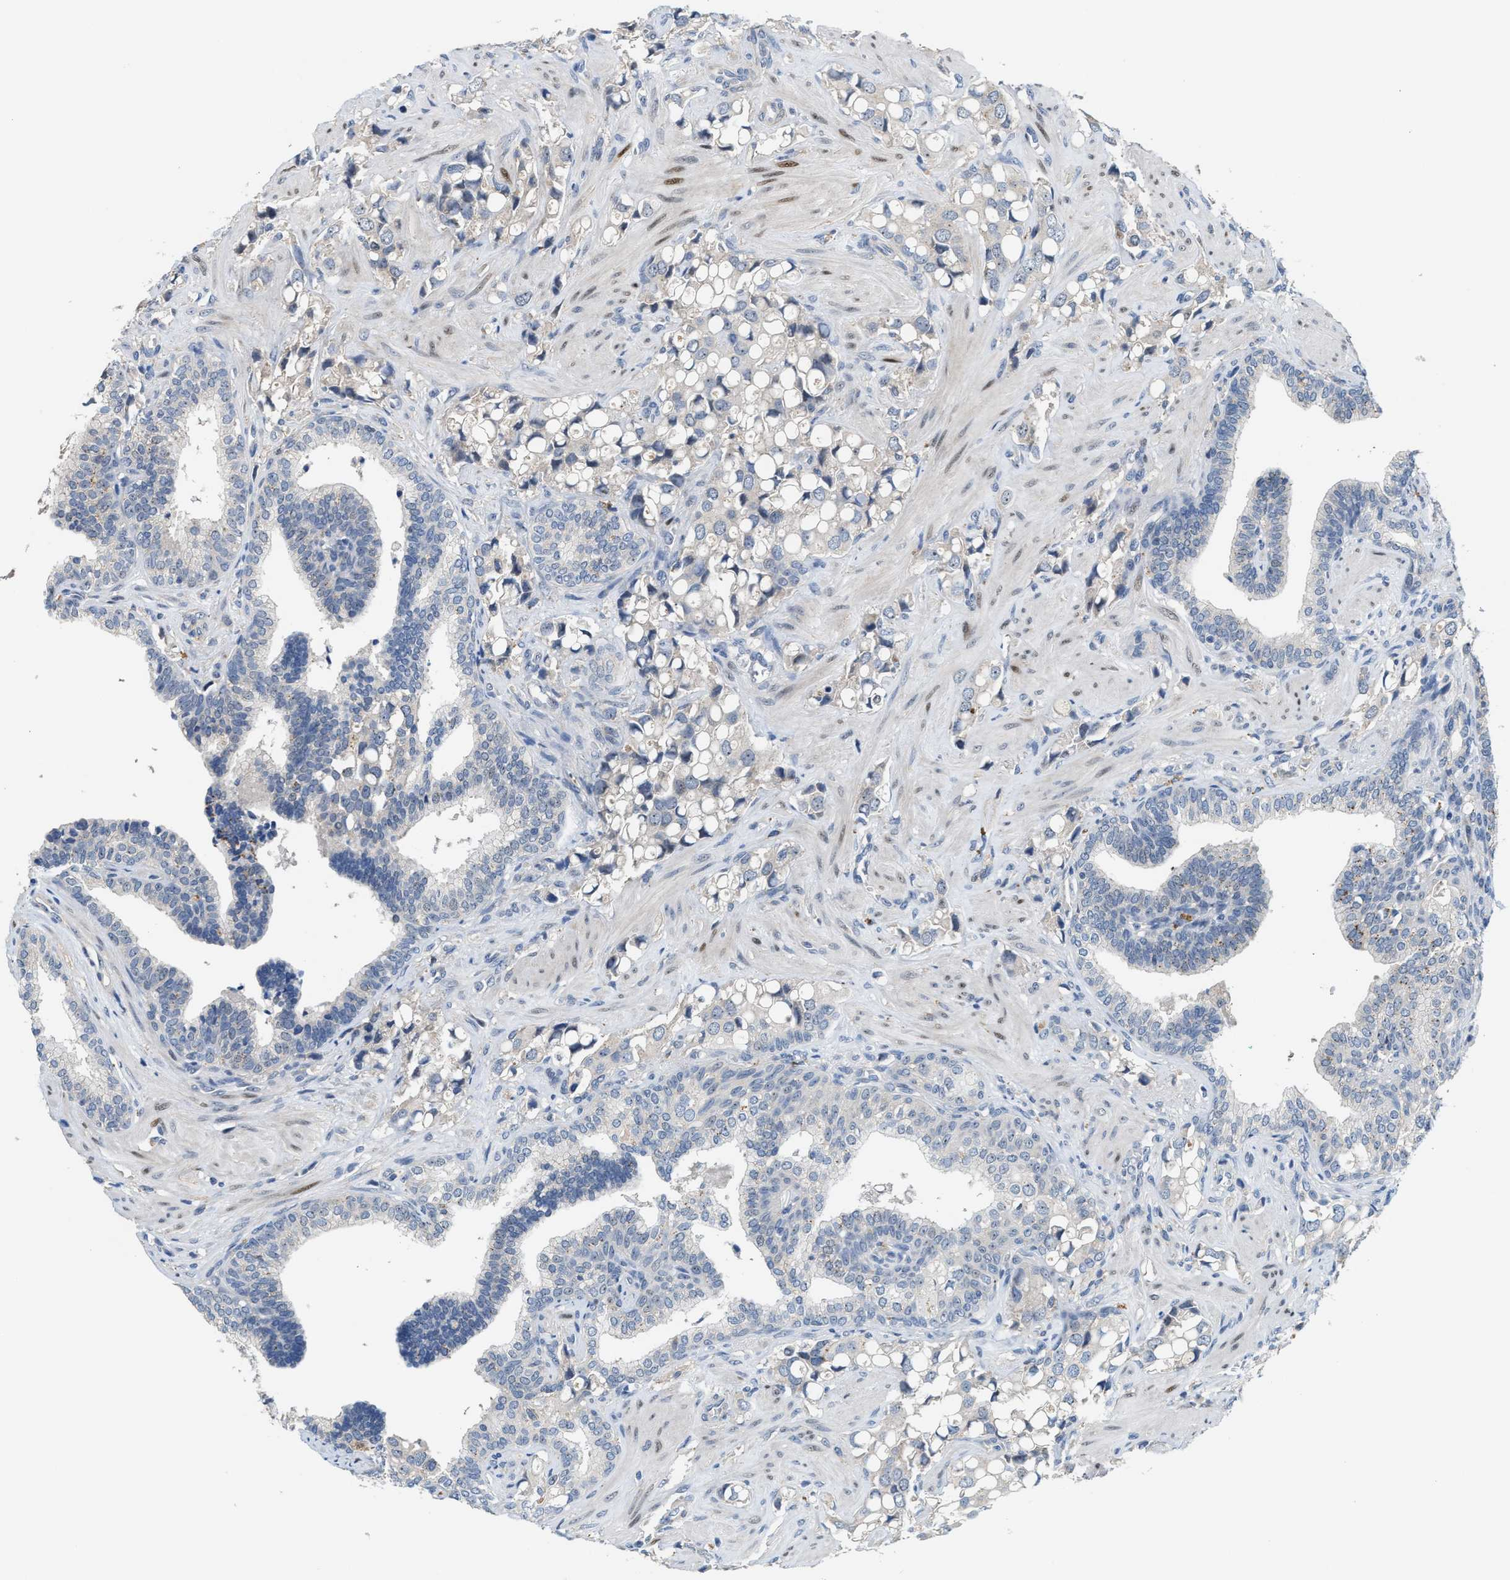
{"staining": {"intensity": "negative", "quantity": "none", "location": "none"}, "tissue": "prostate cancer", "cell_type": "Tumor cells", "image_type": "cancer", "snomed": [{"axis": "morphology", "description": "Adenocarcinoma, High grade"}, {"axis": "topography", "description": "Prostate"}], "caption": "Tumor cells show no significant protein positivity in high-grade adenocarcinoma (prostate). Brightfield microscopy of immunohistochemistry (IHC) stained with DAB (3,3'-diaminobenzidine) (brown) and hematoxylin (blue), captured at high magnification.", "gene": "ZNF783", "patient": {"sex": "male", "age": 52}}